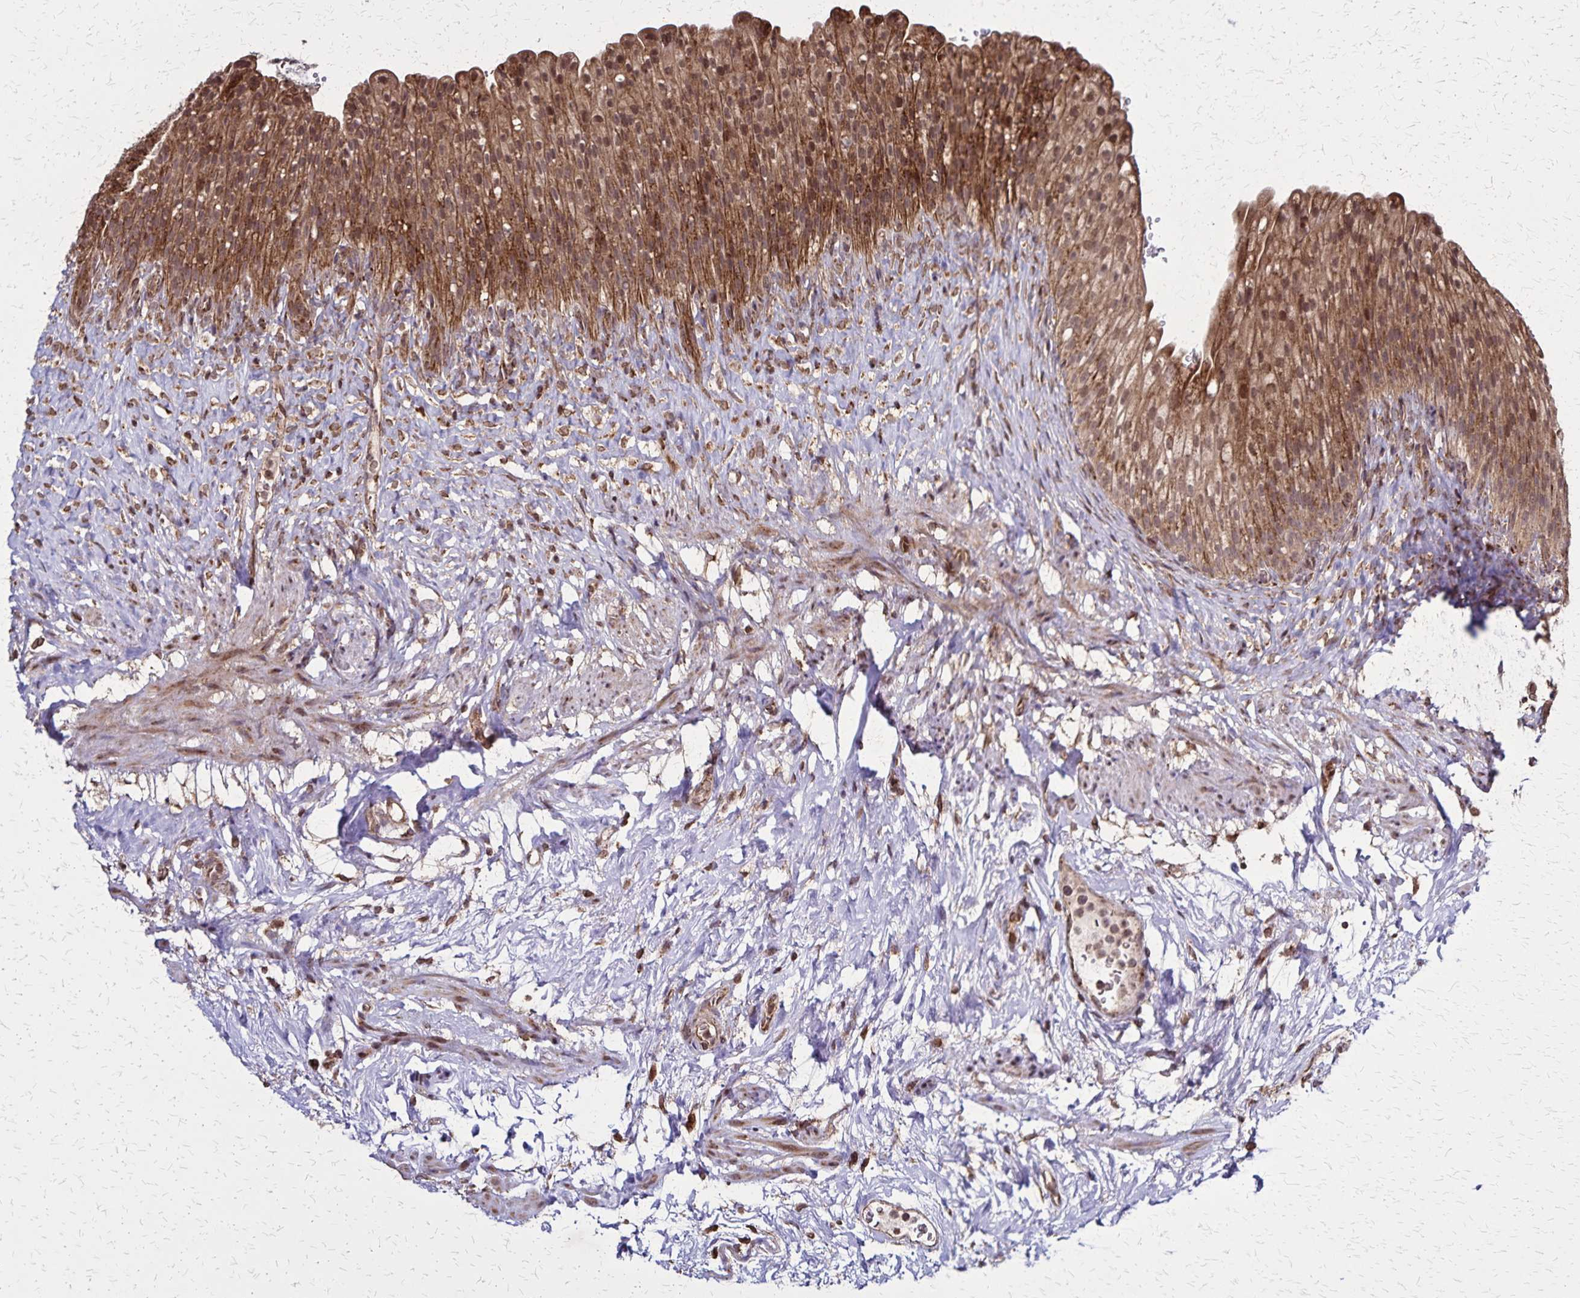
{"staining": {"intensity": "strong", "quantity": ">75%", "location": "cytoplasmic/membranous,nuclear"}, "tissue": "urinary bladder", "cell_type": "Urothelial cells", "image_type": "normal", "snomed": [{"axis": "morphology", "description": "Normal tissue, NOS"}, {"axis": "topography", "description": "Urinary bladder"}, {"axis": "topography", "description": "Prostate"}], "caption": "Approximately >75% of urothelial cells in benign human urinary bladder reveal strong cytoplasmic/membranous,nuclear protein positivity as visualized by brown immunohistochemical staining.", "gene": "NFS1", "patient": {"sex": "male", "age": 76}}